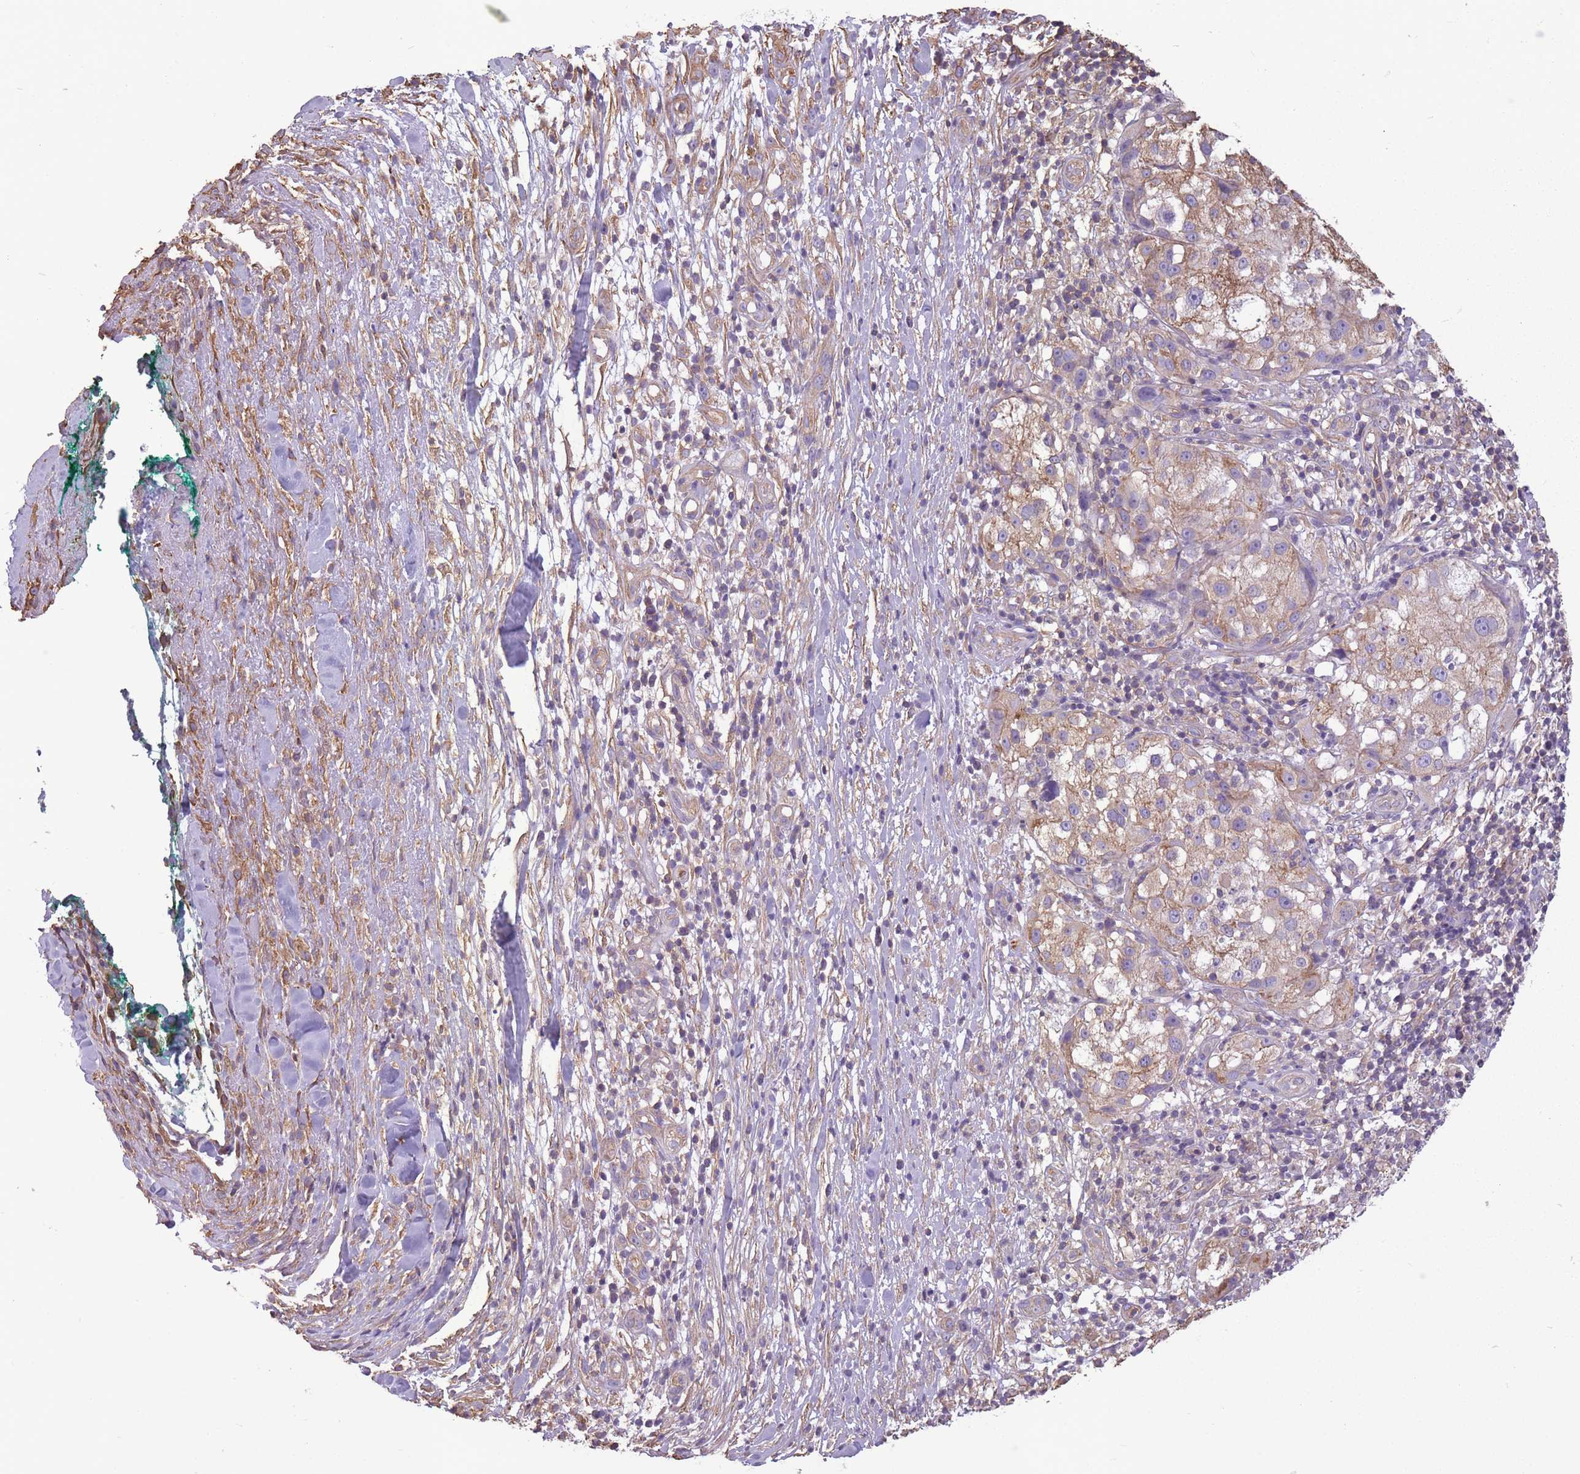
{"staining": {"intensity": "moderate", "quantity": ">75%", "location": "cytoplasmic/membranous"}, "tissue": "melanoma", "cell_type": "Tumor cells", "image_type": "cancer", "snomed": [{"axis": "morphology", "description": "Normal morphology"}, {"axis": "morphology", "description": "Malignant melanoma, NOS"}, {"axis": "topography", "description": "Skin"}], "caption": "This histopathology image demonstrates malignant melanoma stained with immunohistochemistry to label a protein in brown. The cytoplasmic/membranous of tumor cells show moderate positivity for the protein. Nuclei are counter-stained blue.", "gene": "ADD1", "patient": {"sex": "female", "age": 72}}